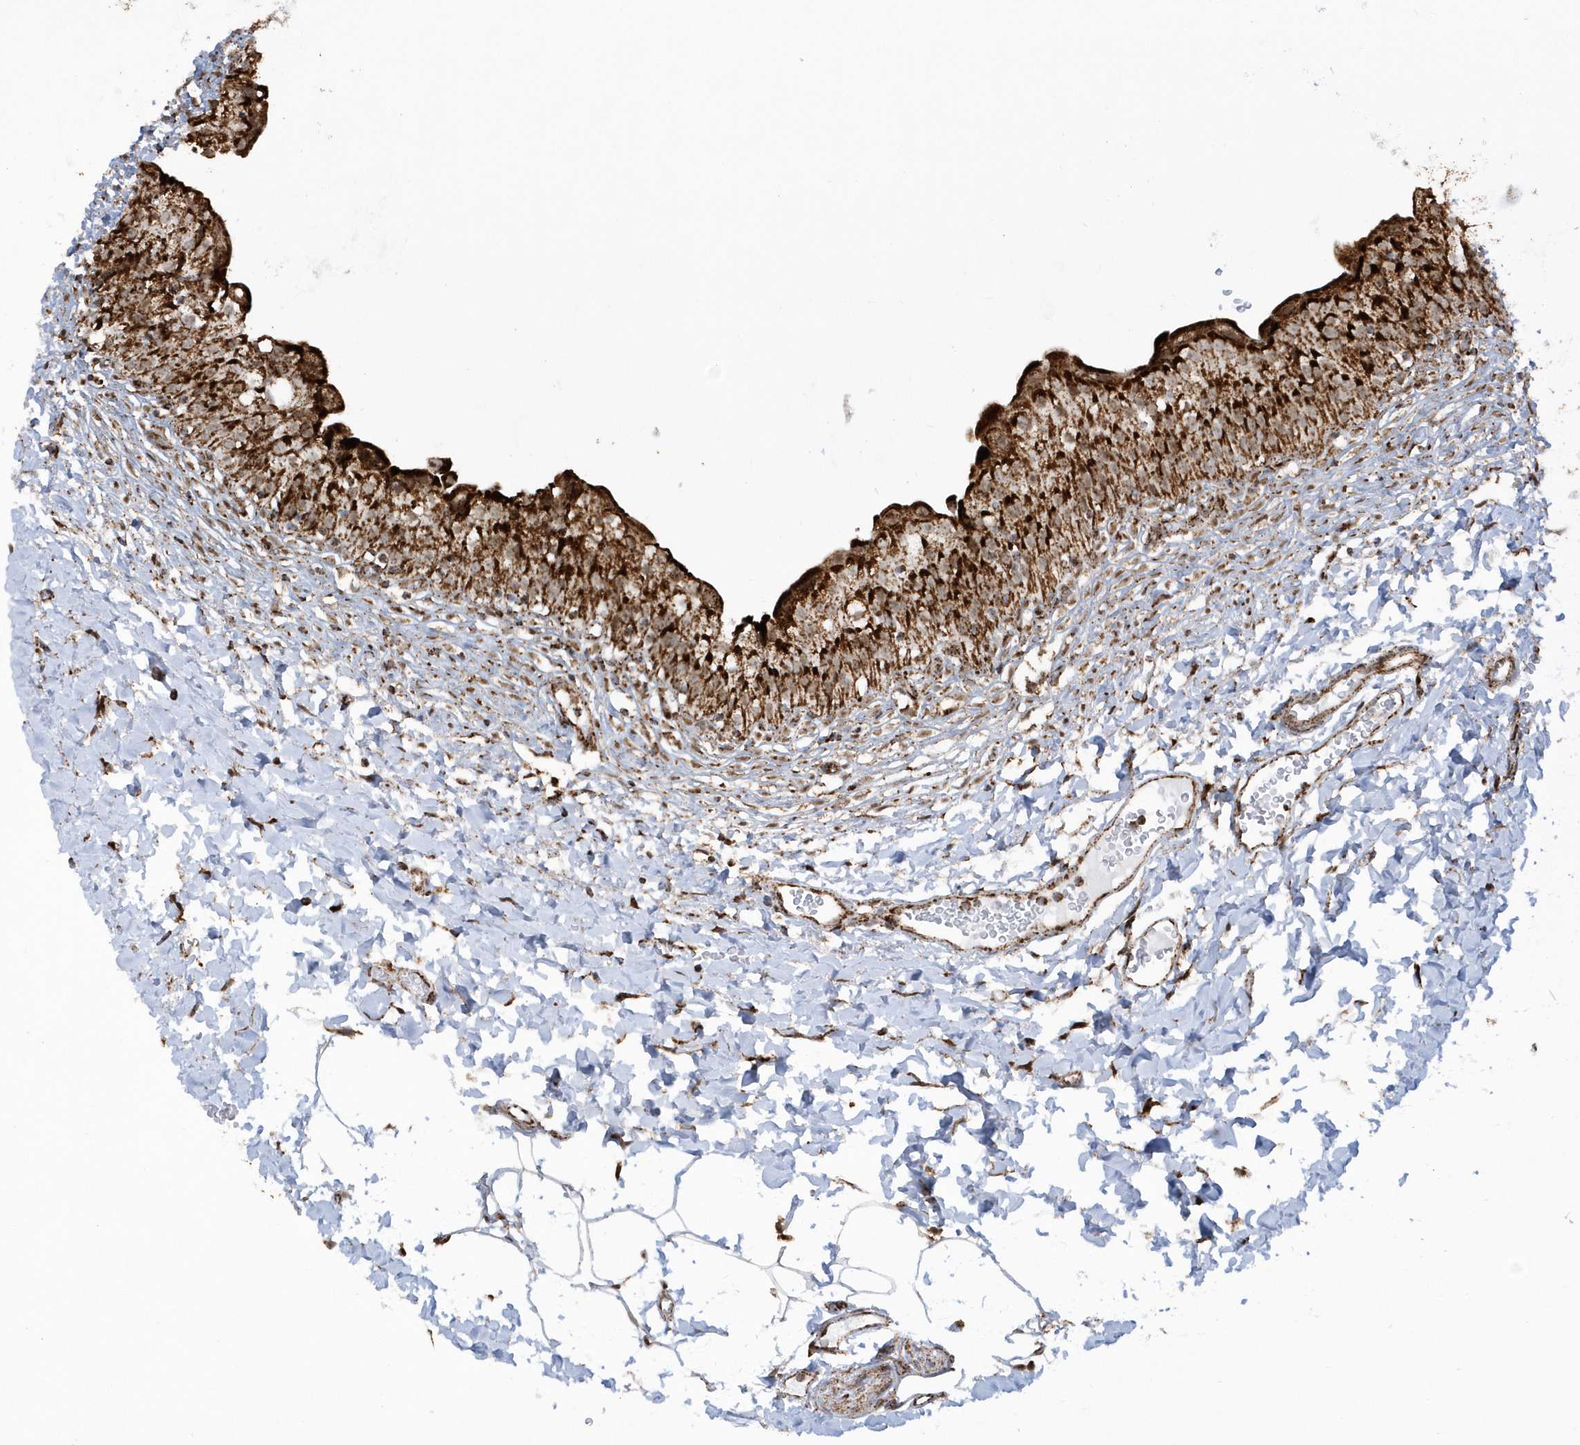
{"staining": {"intensity": "strong", "quantity": ">75%", "location": "cytoplasmic/membranous"}, "tissue": "urinary bladder", "cell_type": "Urothelial cells", "image_type": "normal", "snomed": [{"axis": "morphology", "description": "Normal tissue, NOS"}, {"axis": "topography", "description": "Urinary bladder"}], "caption": "Protein expression by immunohistochemistry demonstrates strong cytoplasmic/membranous positivity in approximately >75% of urothelial cells in benign urinary bladder. (Brightfield microscopy of DAB IHC at high magnification).", "gene": "CRY2", "patient": {"sex": "male", "age": 55}}